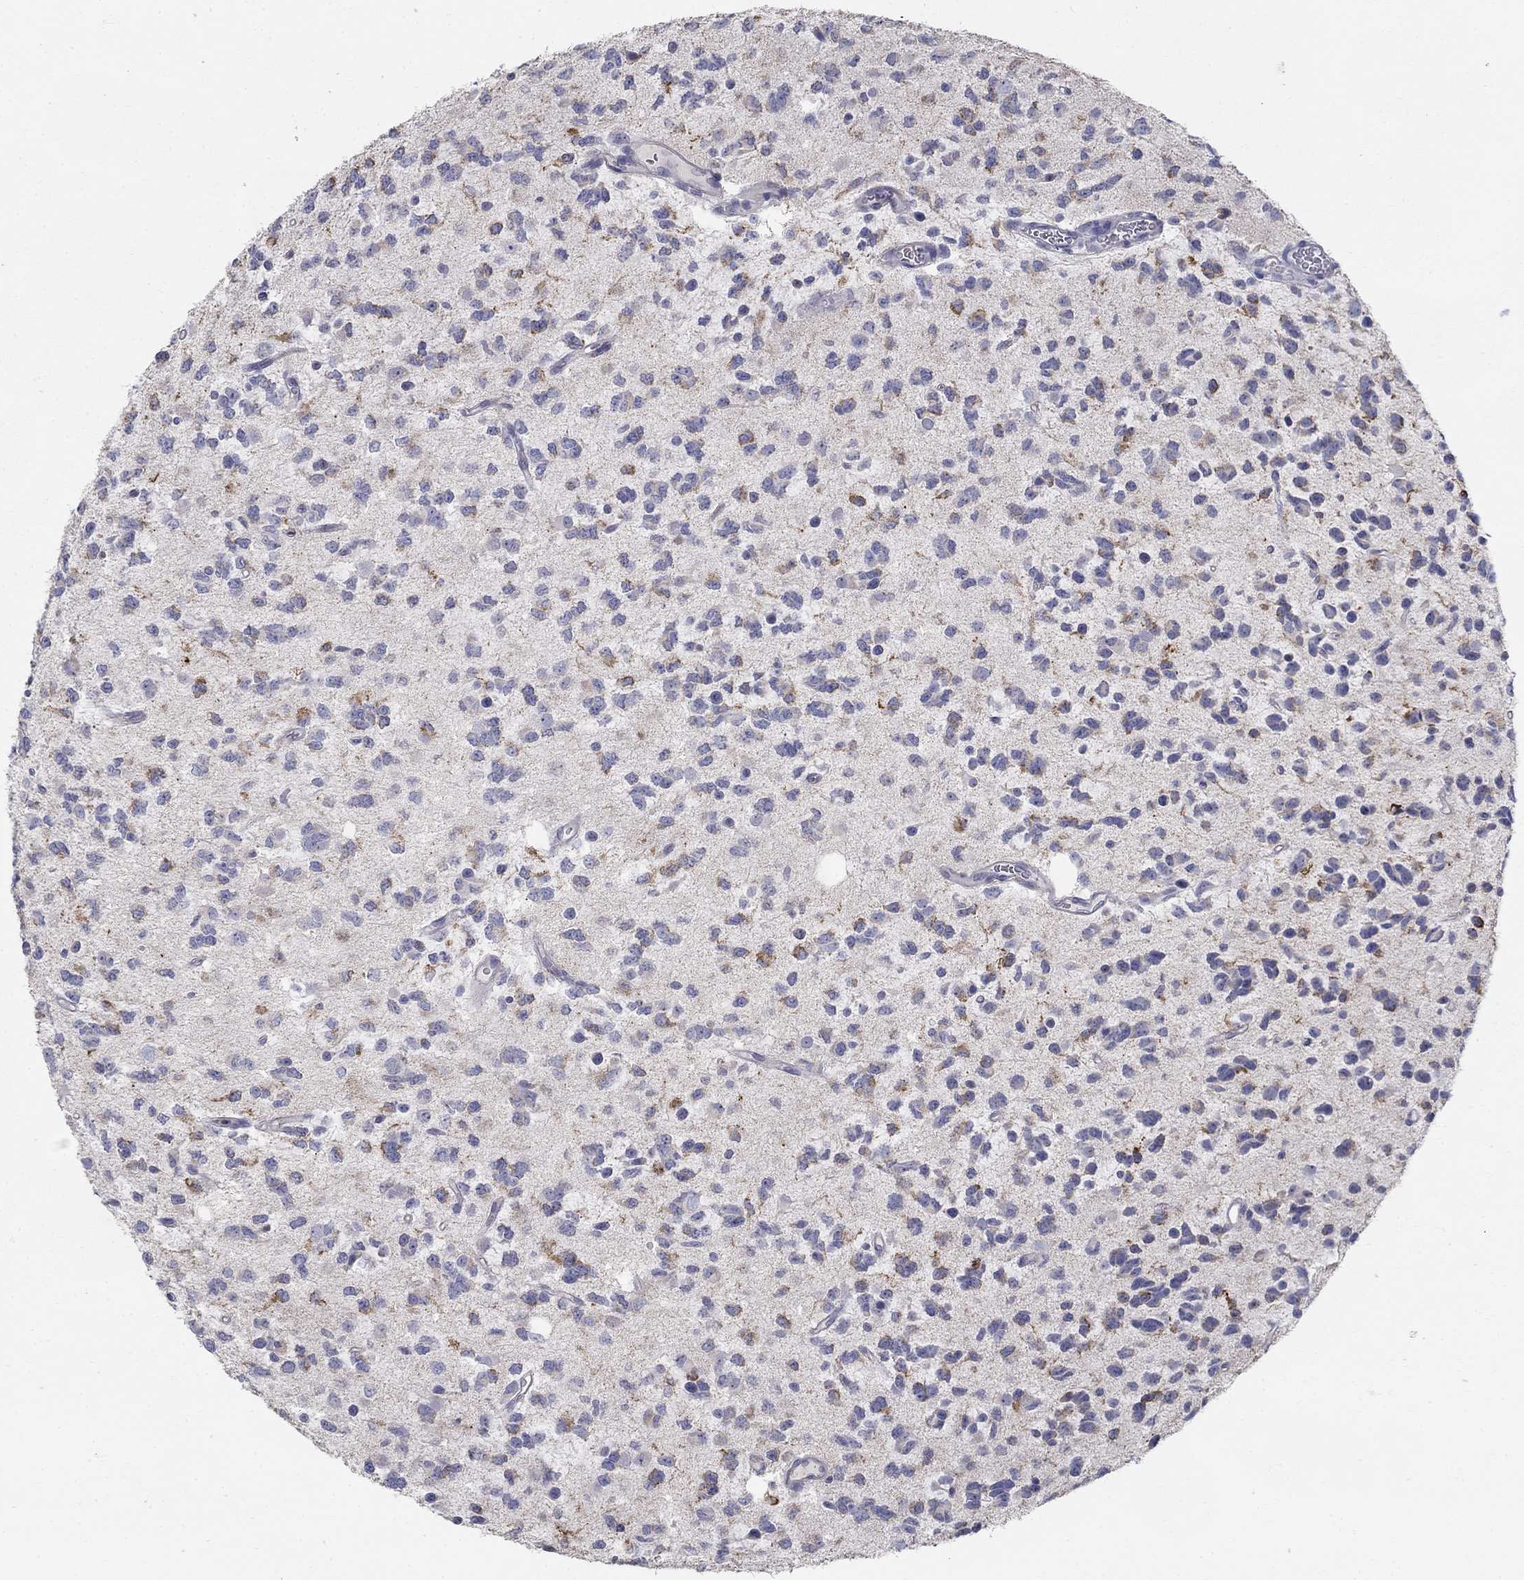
{"staining": {"intensity": "moderate", "quantity": "<25%", "location": "cytoplasmic/membranous"}, "tissue": "glioma", "cell_type": "Tumor cells", "image_type": "cancer", "snomed": [{"axis": "morphology", "description": "Glioma, malignant, Low grade"}, {"axis": "topography", "description": "Brain"}], "caption": "Immunohistochemistry (IHC) (DAB (3,3'-diaminobenzidine)) staining of malignant glioma (low-grade) demonstrates moderate cytoplasmic/membranous protein expression in about <25% of tumor cells.", "gene": "GUCA1A", "patient": {"sex": "female", "age": 45}}